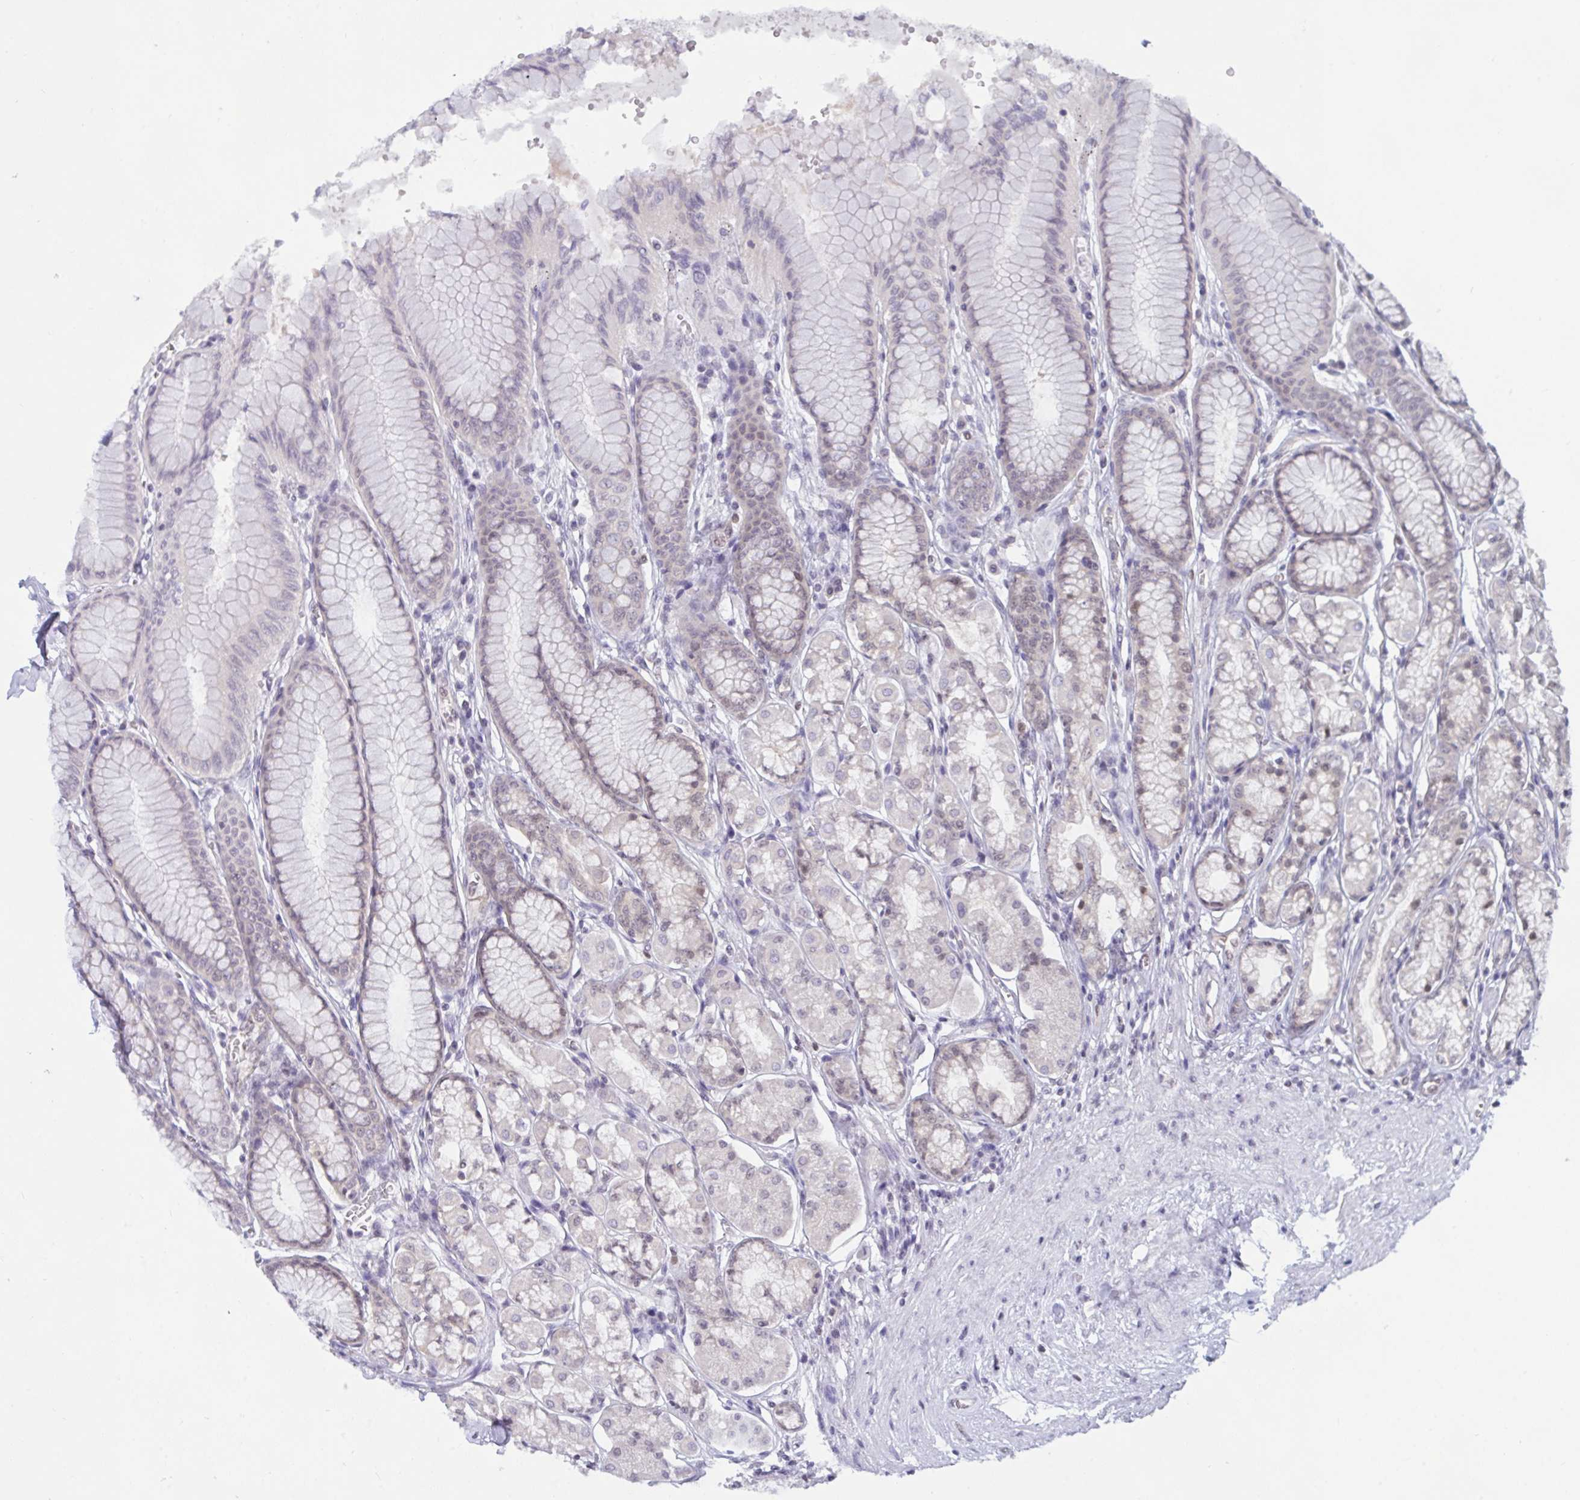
{"staining": {"intensity": "weak", "quantity": "<25%", "location": "nuclear"}, "tissue": "stomach", "cell_type": "Glandular cells", "image_type": "normal", "snomed": [{"axis": "morphology", "description": "Normal tissue, NOS"}, {"axis": "topography", "description": "Stomach"}, {"axis": "topography", "description": "Stomach, lower"}], "caption": "DAB immunohistochemical staining of benign stomach reveals no significant staining in glandular cells.", "gene": "TSN", "patient": {"sex": "male", "age": 76}}